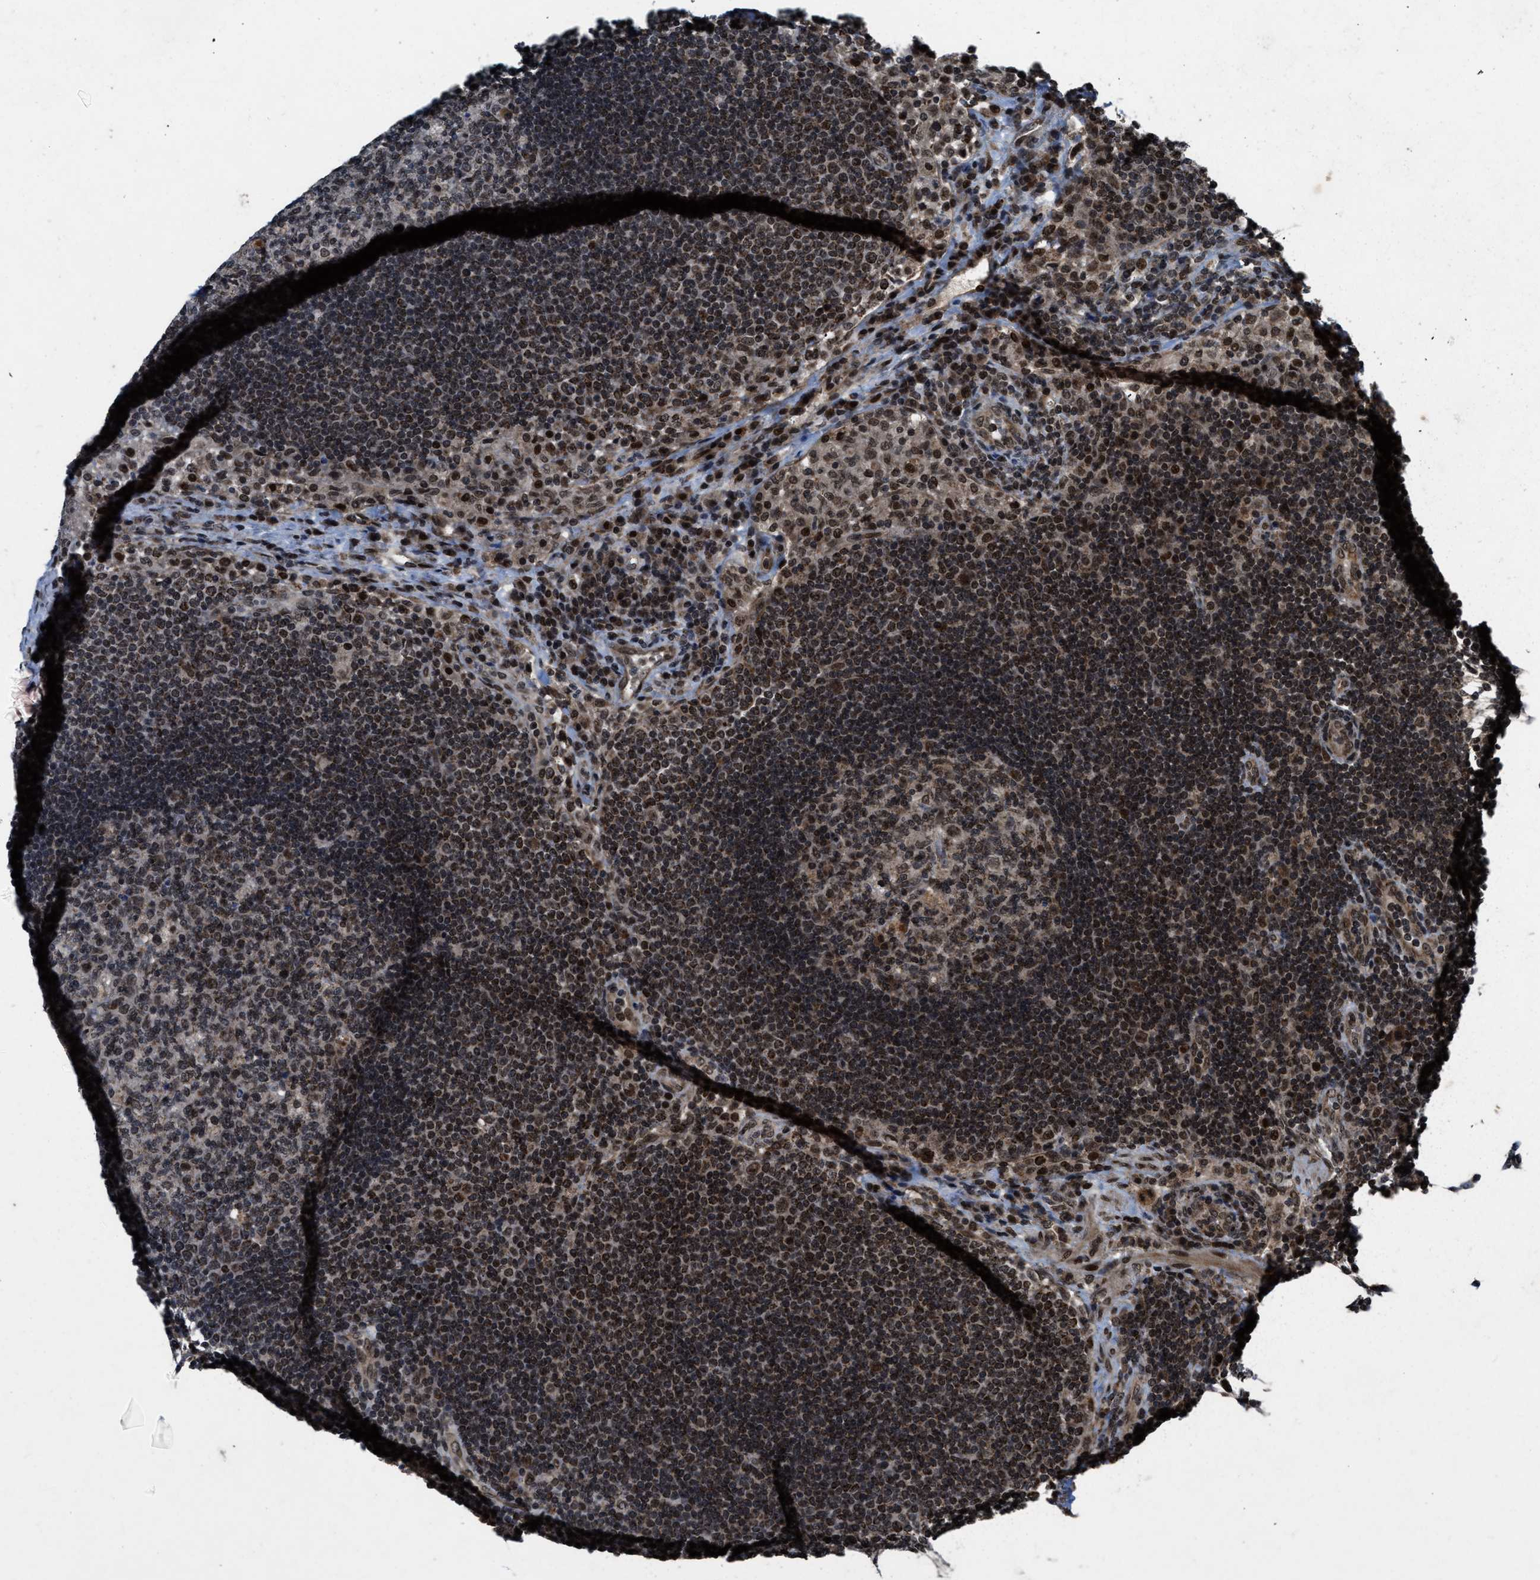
{"staining": {"intensity": "moderate", "quantity": "25%-75%", "location": "nuclear"}, "tissue": "lymph node", "cell_type": "Germinal center cells", "image_type": "normal", "snomed": [{"axis": "morphology", "description": "Normal tissue, NOS"}, {"axis": "topography", "description": "Lymph node"}], "caption": "Germinal center cells show moderate nuclear staining in approximately 25%-75% of cells in unremarkable lymph node.", "gene": "ZNHIT1", "patient": {"sex": "female", "age": 53}}